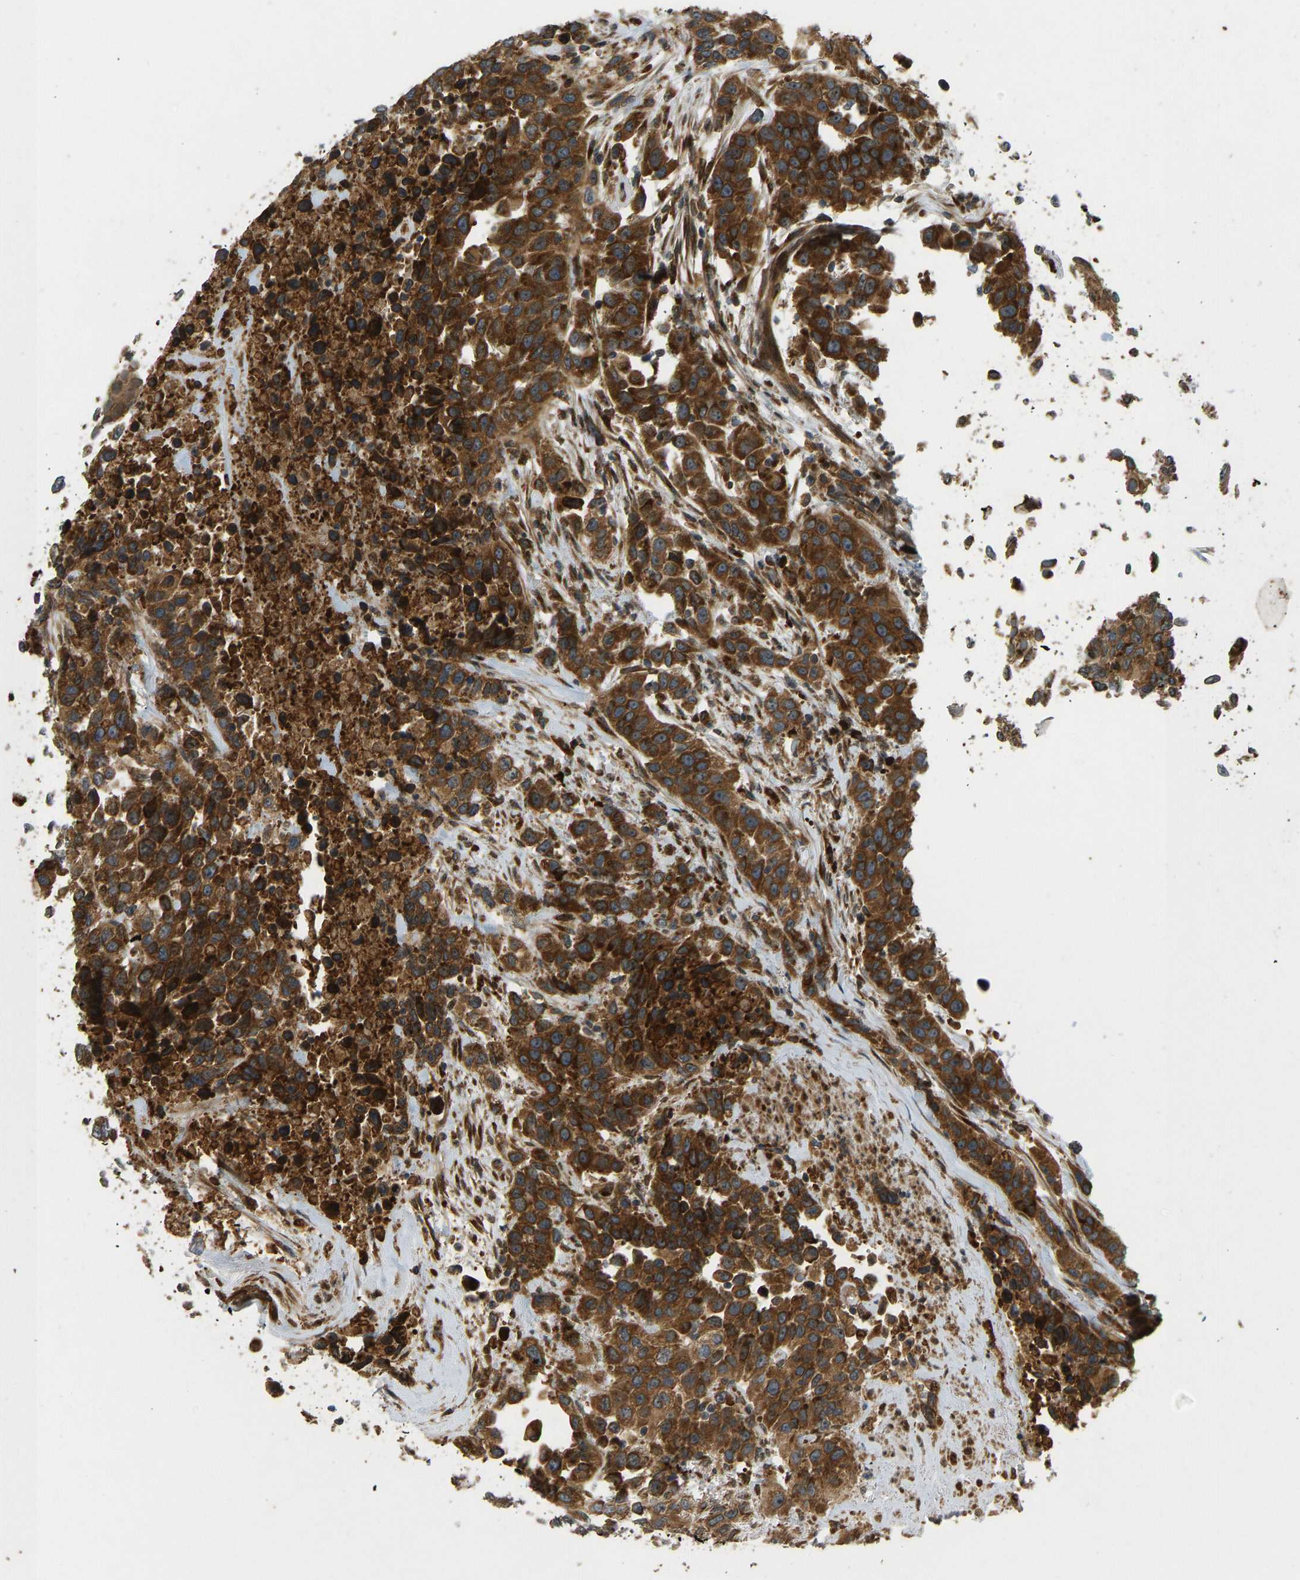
{"staining": {"intensity": "strong", "quantity": ">75%", "location": "cytoplasmic/membranous"}, "tissue": "urothelial cancer", "cell_type": "Tumor cells", "image_type": "cancer", "snomed": [{"axis": "morphology", "description": "Urothelial carcinoma, High grade"}, {"axis": "topography", "description": "Urinary bladder"}], "caption": "Immunohistochemistry staining of urothelial carcinoma (high-grade), which reveals high levels of strong cytoplasmic/membranous staining in approximately >75% of tumor cells indicating strong cytoplasmic/membranous protein staining. The staining was performed using DAB (brown) for protein detection and nuclei were counterstained in hematoxylin (blue).", "gene": "RPN2", "patient": {"sex": "female", "age": 80}}